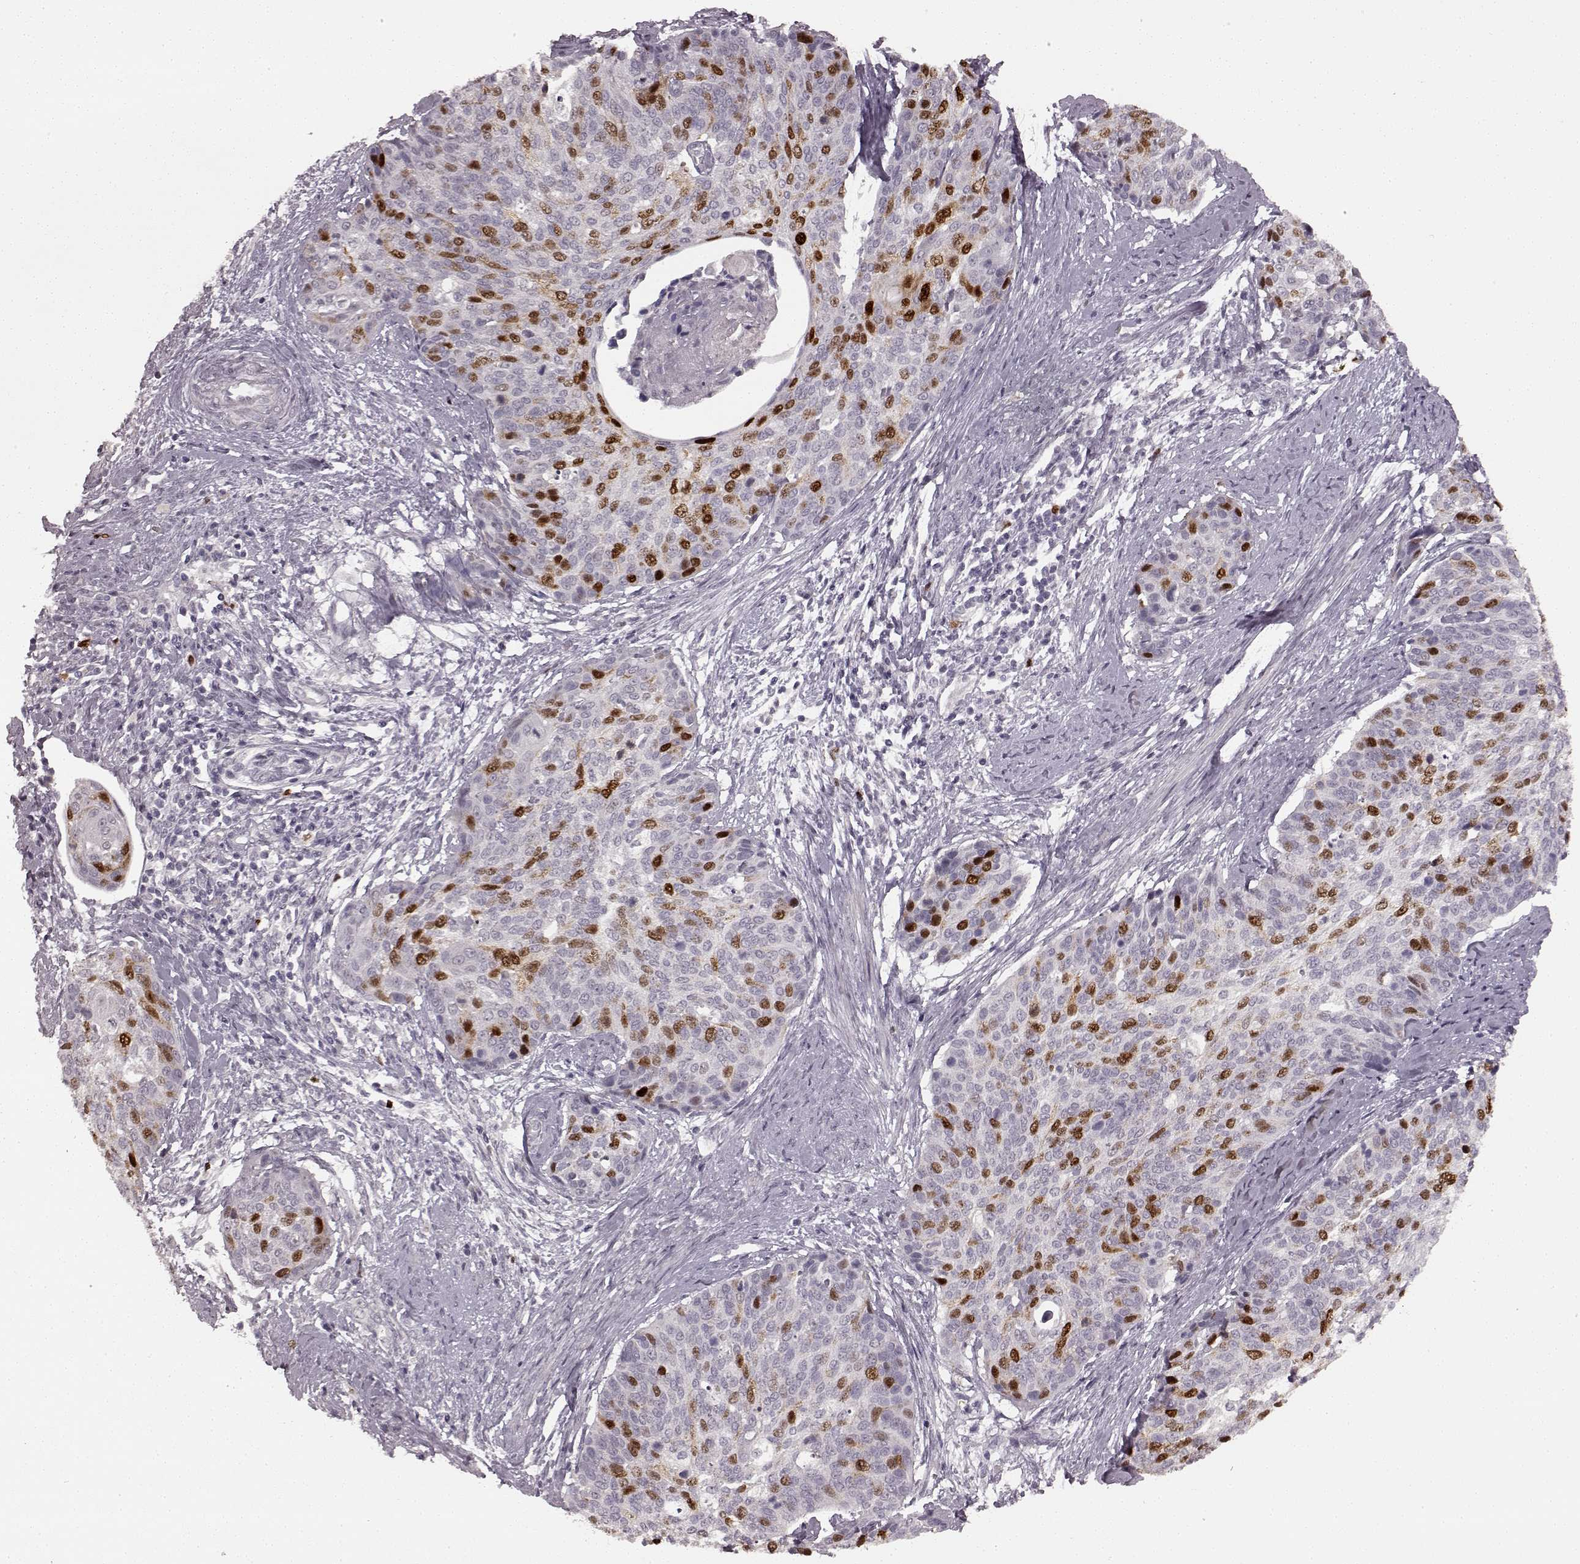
{"staining": {"intensity": "strong", "quantity": "25%-75%", "location": "nuclear"}, "tissue": "cervical cancer", "cell_type": "Tumor cells", "image_type": "cancer", "snomed": [{"axis": "morphology", "description": "Squamous cell carcinoma, NOS"}, {"axis": "topography", "description": "Cervix"}], "caption": "A brown stain labels strong nuclear expression of a protein in human cervical cancer (squamous cell carcinoma) tumor cells. (DAB IHC, brown staining for protein, blue staining for nuclei).", "gene": "CCNA2", "patient": {"sex": "female", "age": 69}}